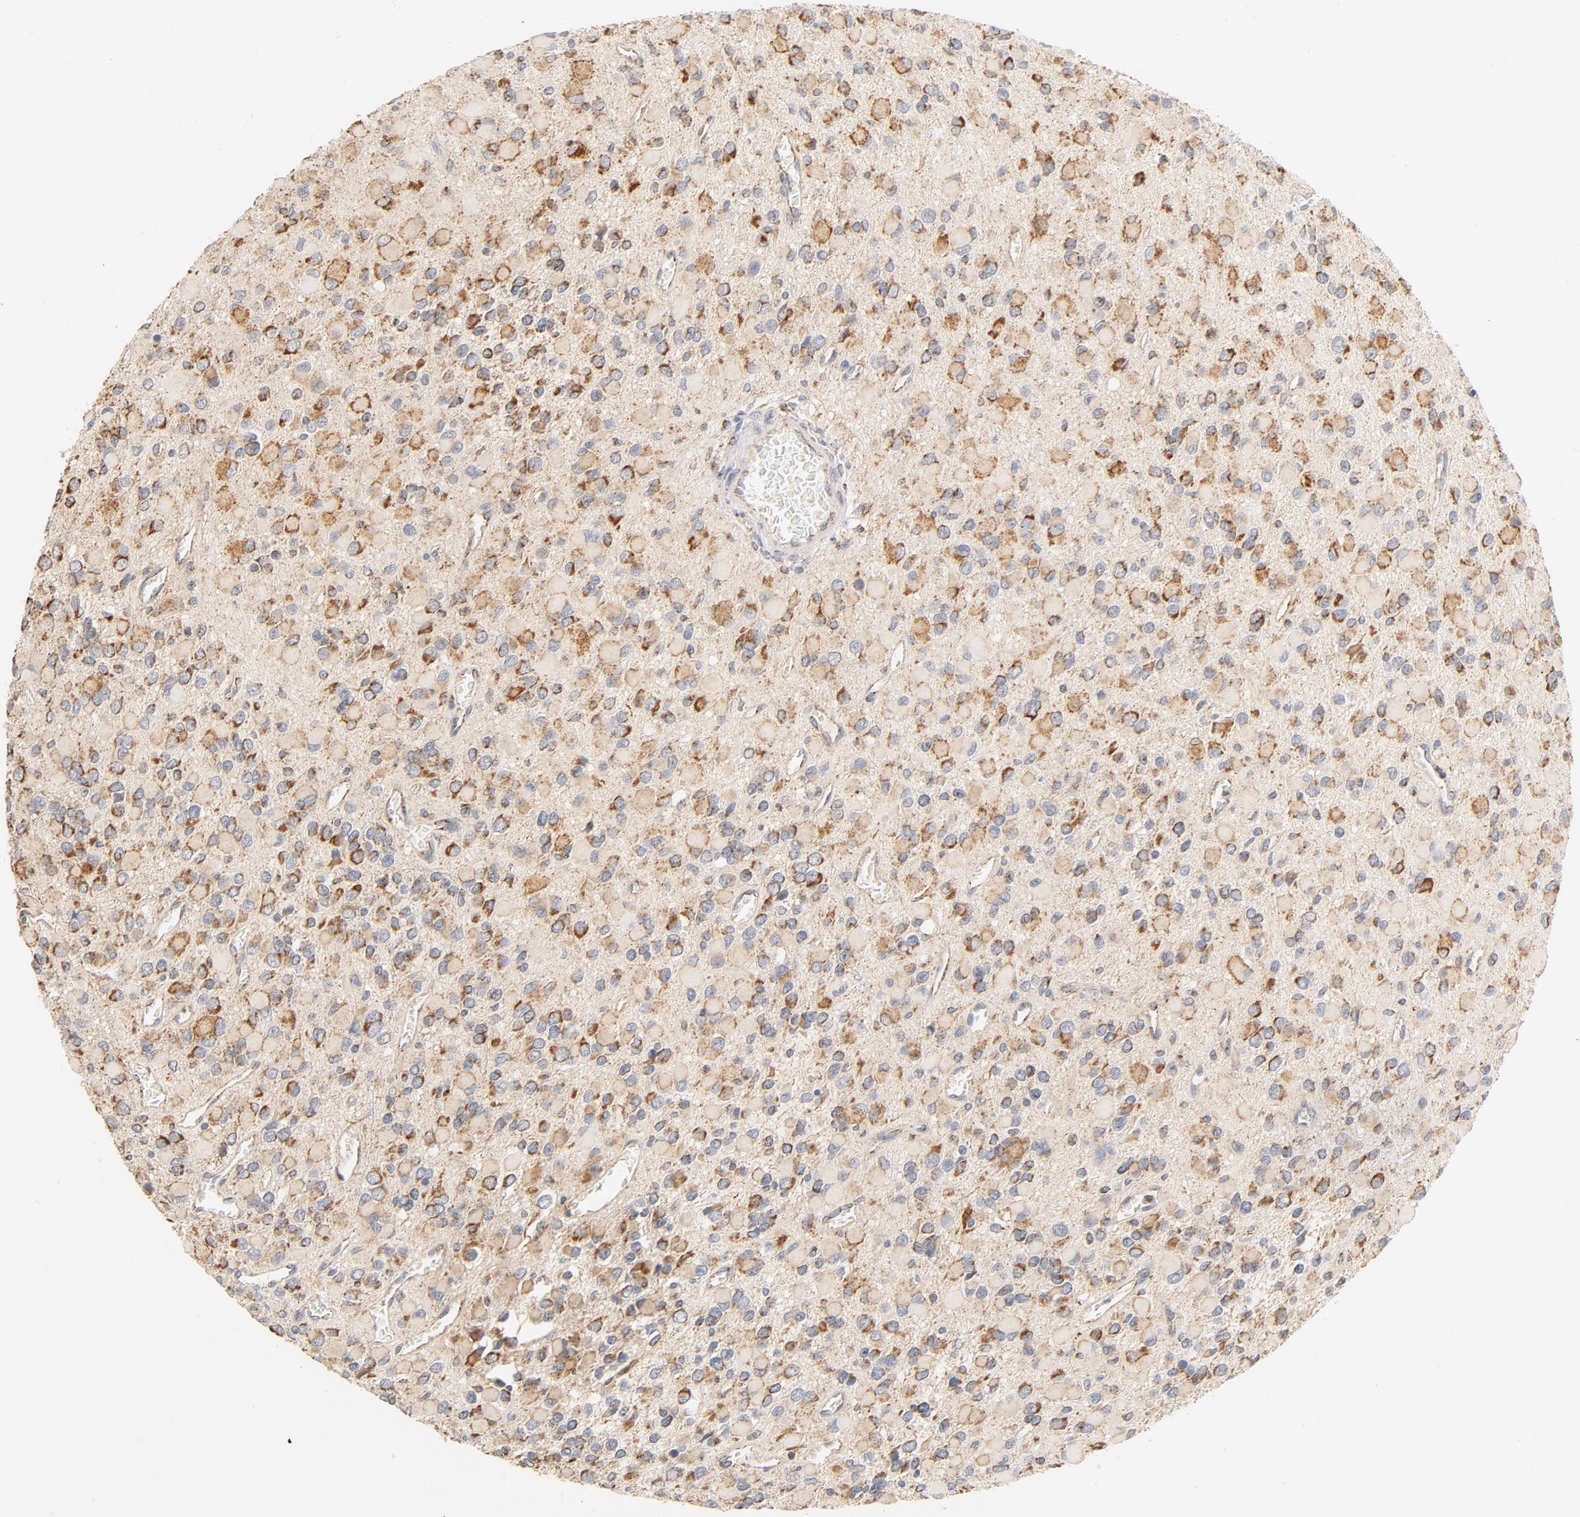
{"staining": {"intensity": "moderate", "quantity": "25%-75%", "location": "cytoplasmic/membranous"}, "tissue": "glioma", "cell_type": "Tumor cells", "image_type": "cancer", "snomed": [{"axis": "morphology", "description": "Glioma, malignant, Low grade"}, {"axis": "topography", "description": "Brain"}], "caption": "Moderate cytoplasmic/membranous expression for a protein is seen in about 25%-75% of tumor cells of low-grade glioma (malignant) using IHC.", "gene": "COX4I1", "patient": {"sex": "male", "age": 42}}